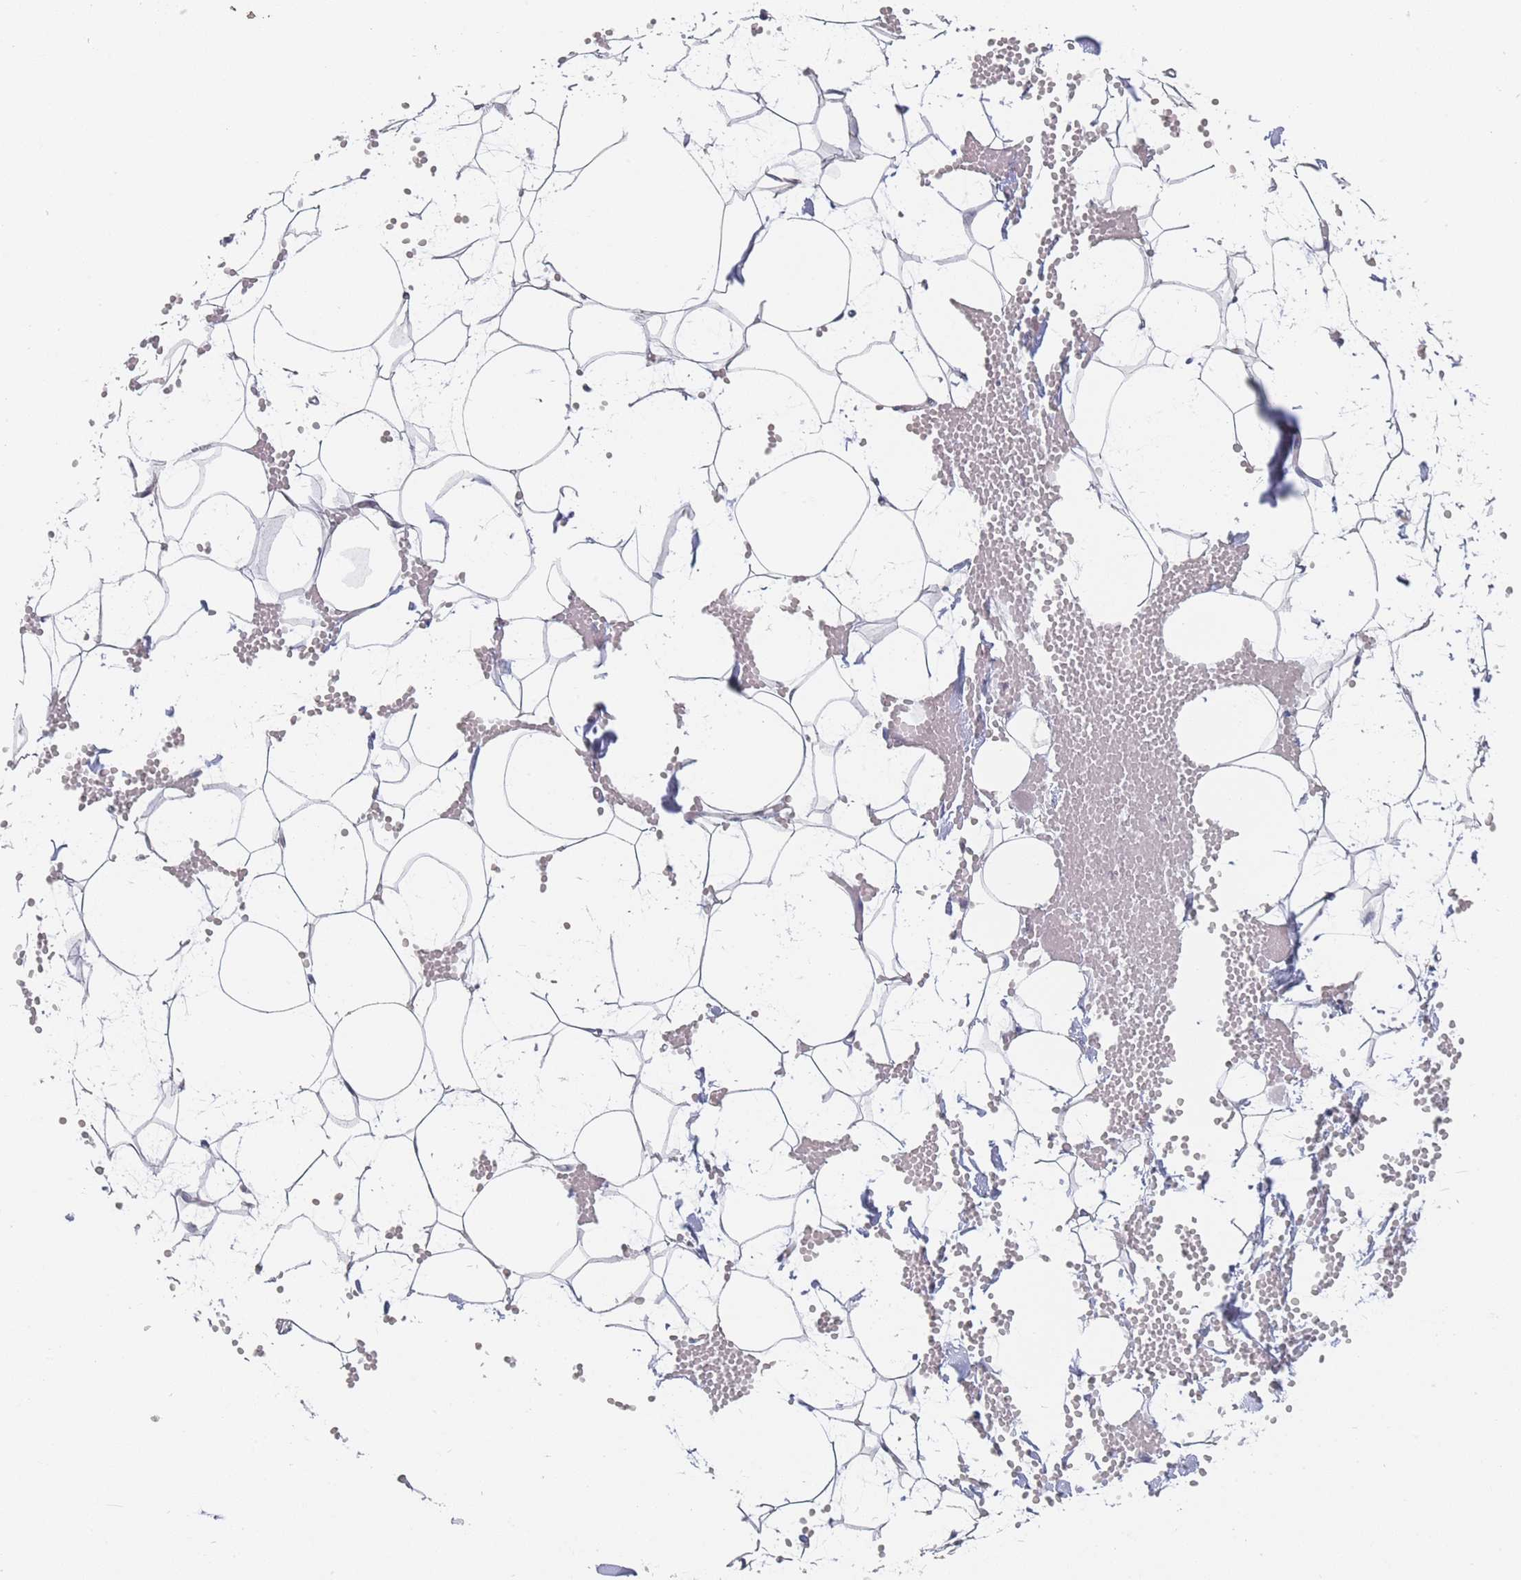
{"staining": {"intensity": "negative", "quantity": "none", "location": "none"}, "tissue": "adipose tissue", "cell_type": "Adipocytes", "image_type": "normal", "snomed": [{"axis": "morphology", "description": "Normal tissue, NOS"}, {"axis": "topography", "description": "Breast"}], "caption": "This is a photomicrograph of IHC staining of normal adipose tissue, which shows no expression in adipocytes. The staining was performed using DAB to visualize the protein expression in brown, while the nuclei were stained in blue with hematoxylin (Magnification: 20x).", "gene": "IKZF4", "patient": {"sex": "female", "age": 23}}